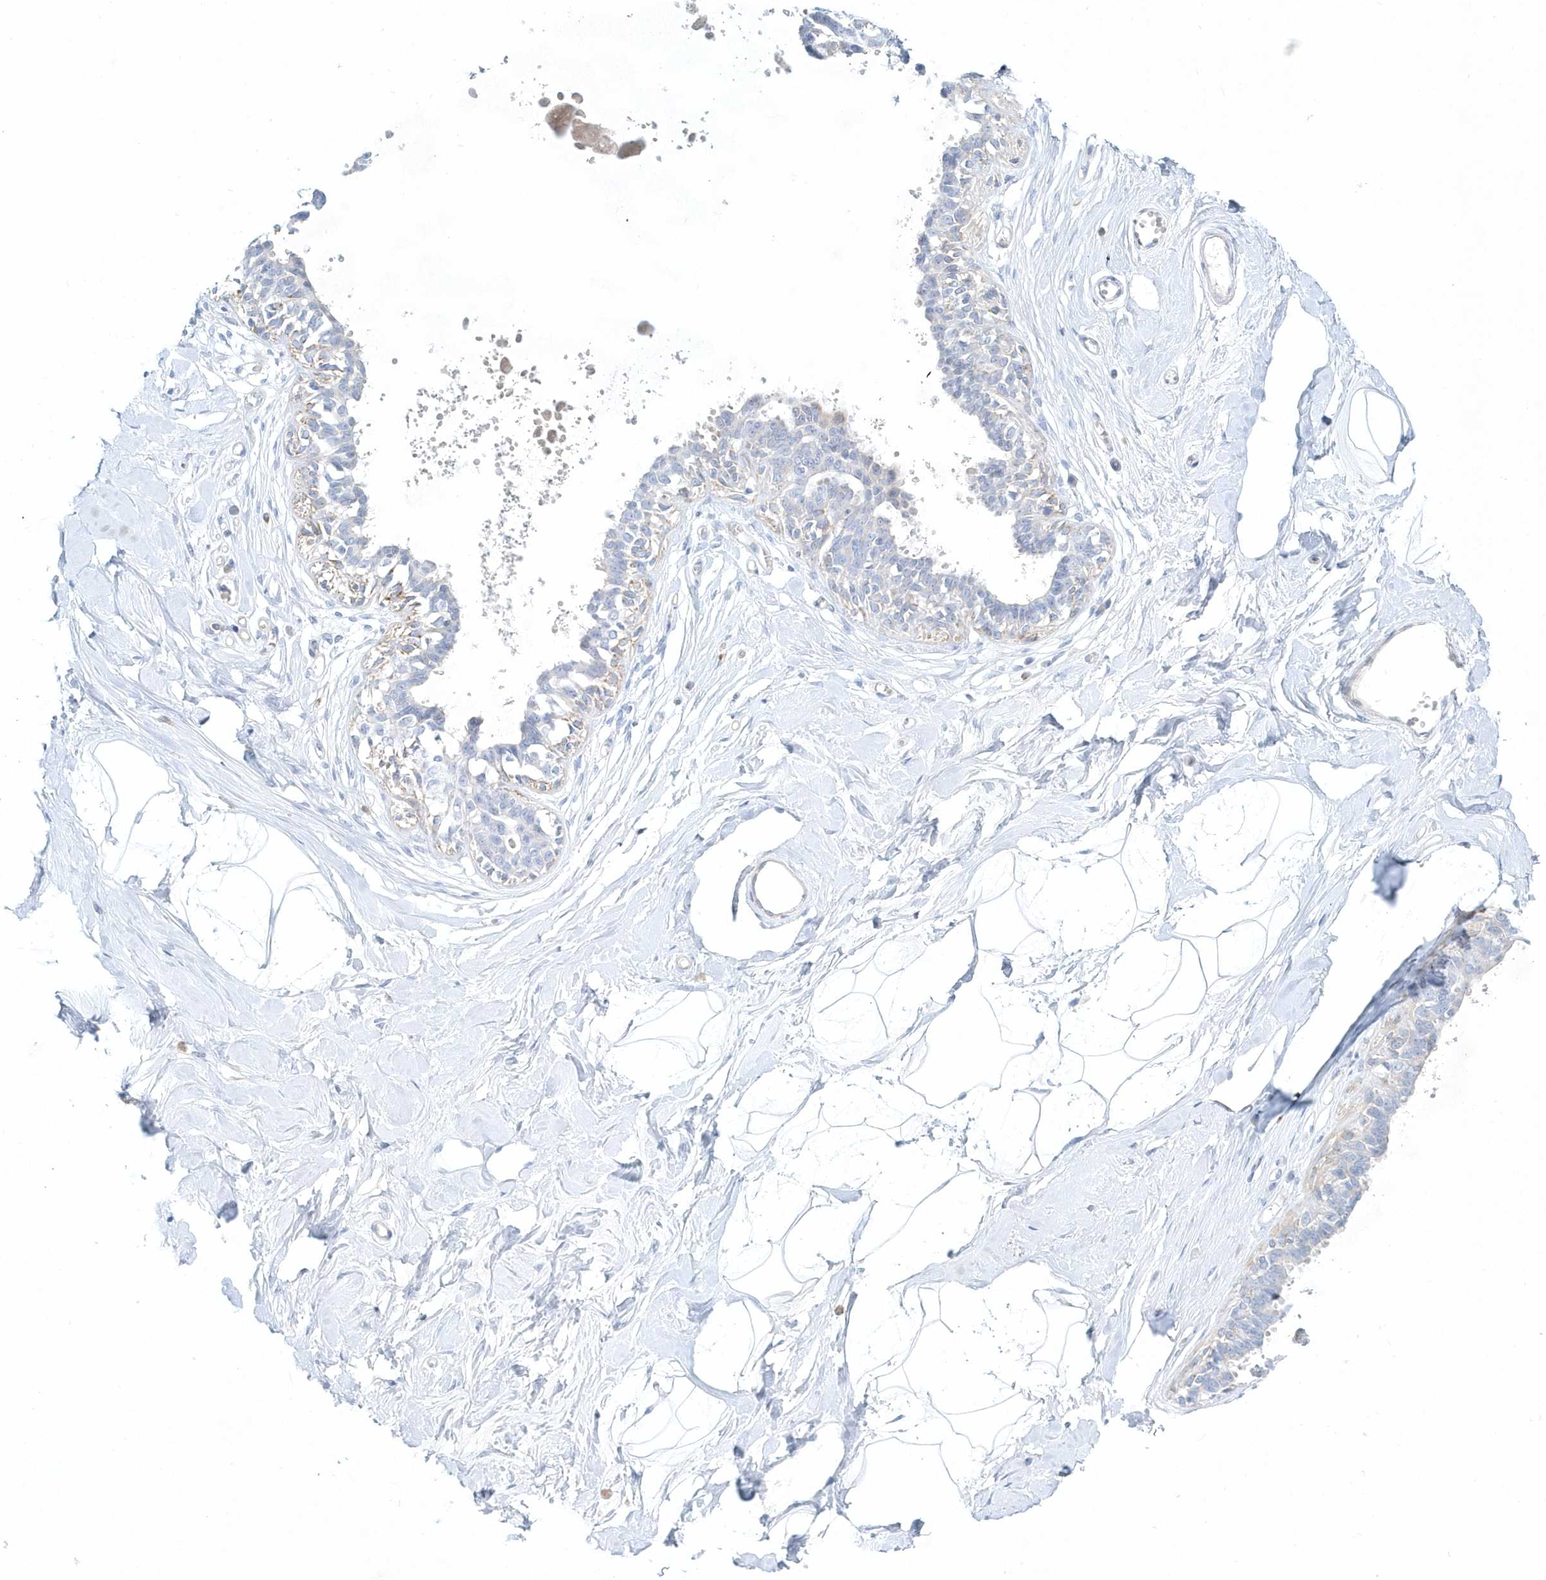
{"staining": {"intensity": "negative", "quantity": "none", "location": "none"}, "tissue": "breast", "cell_type": "Adipocytes", "image_type": "normal", "snomed": [{"axis": "morphology", "description": "Normal tissue, NOS"}, {"axis": "topography", "description": "Breast"}], "caption": "This is an IHC image of benign breast. There is no expression in adipocytes.", "gene": "DNAH1", "patient": {"sex": "female", "age": 45}}